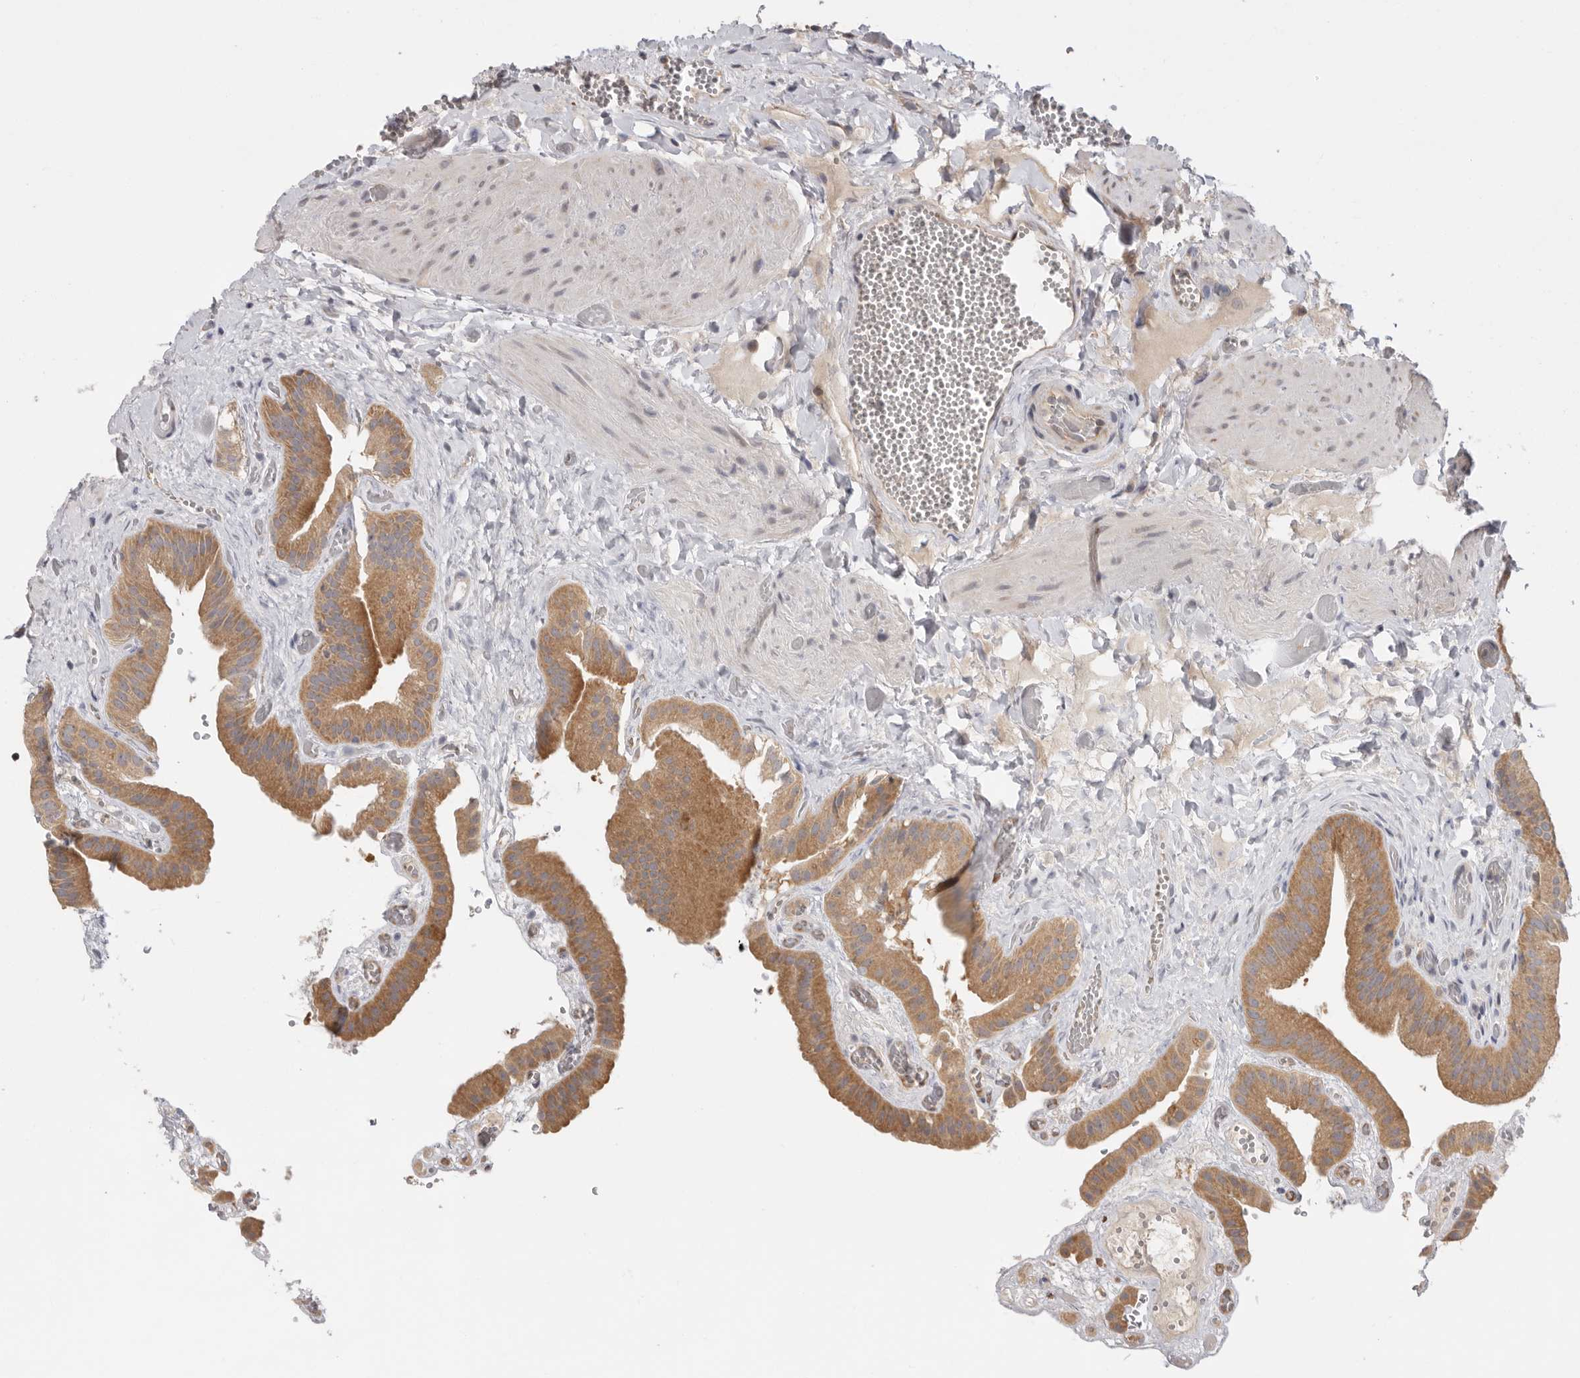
{"staining": {"intensity": "moderate", "quantity": ">75%", "location": "cytoplasmic/membranous"}, "tissue": "gallbladder", "cell_type": "Glandular cells", "image_type": "normal", "snomed": [{"axis": "morphology", "description": "Normal tissue, NOS"}, {"axis": "topography", "description": "Gallbladder"}], "caption": "An immunohistochemistry (IHC) micrograph of benign tissue is shown. Protein staining in brown highlights moderate cytoplasmic/membranous positivity in gallbladder within glandular cells. The staining was performed using DAB, with brown indicating positive protein expression. Nuclei are stained blue with hematoxylin.", "gene": "PPP1R42", "patient": {"sex": "female", "age": 64}}